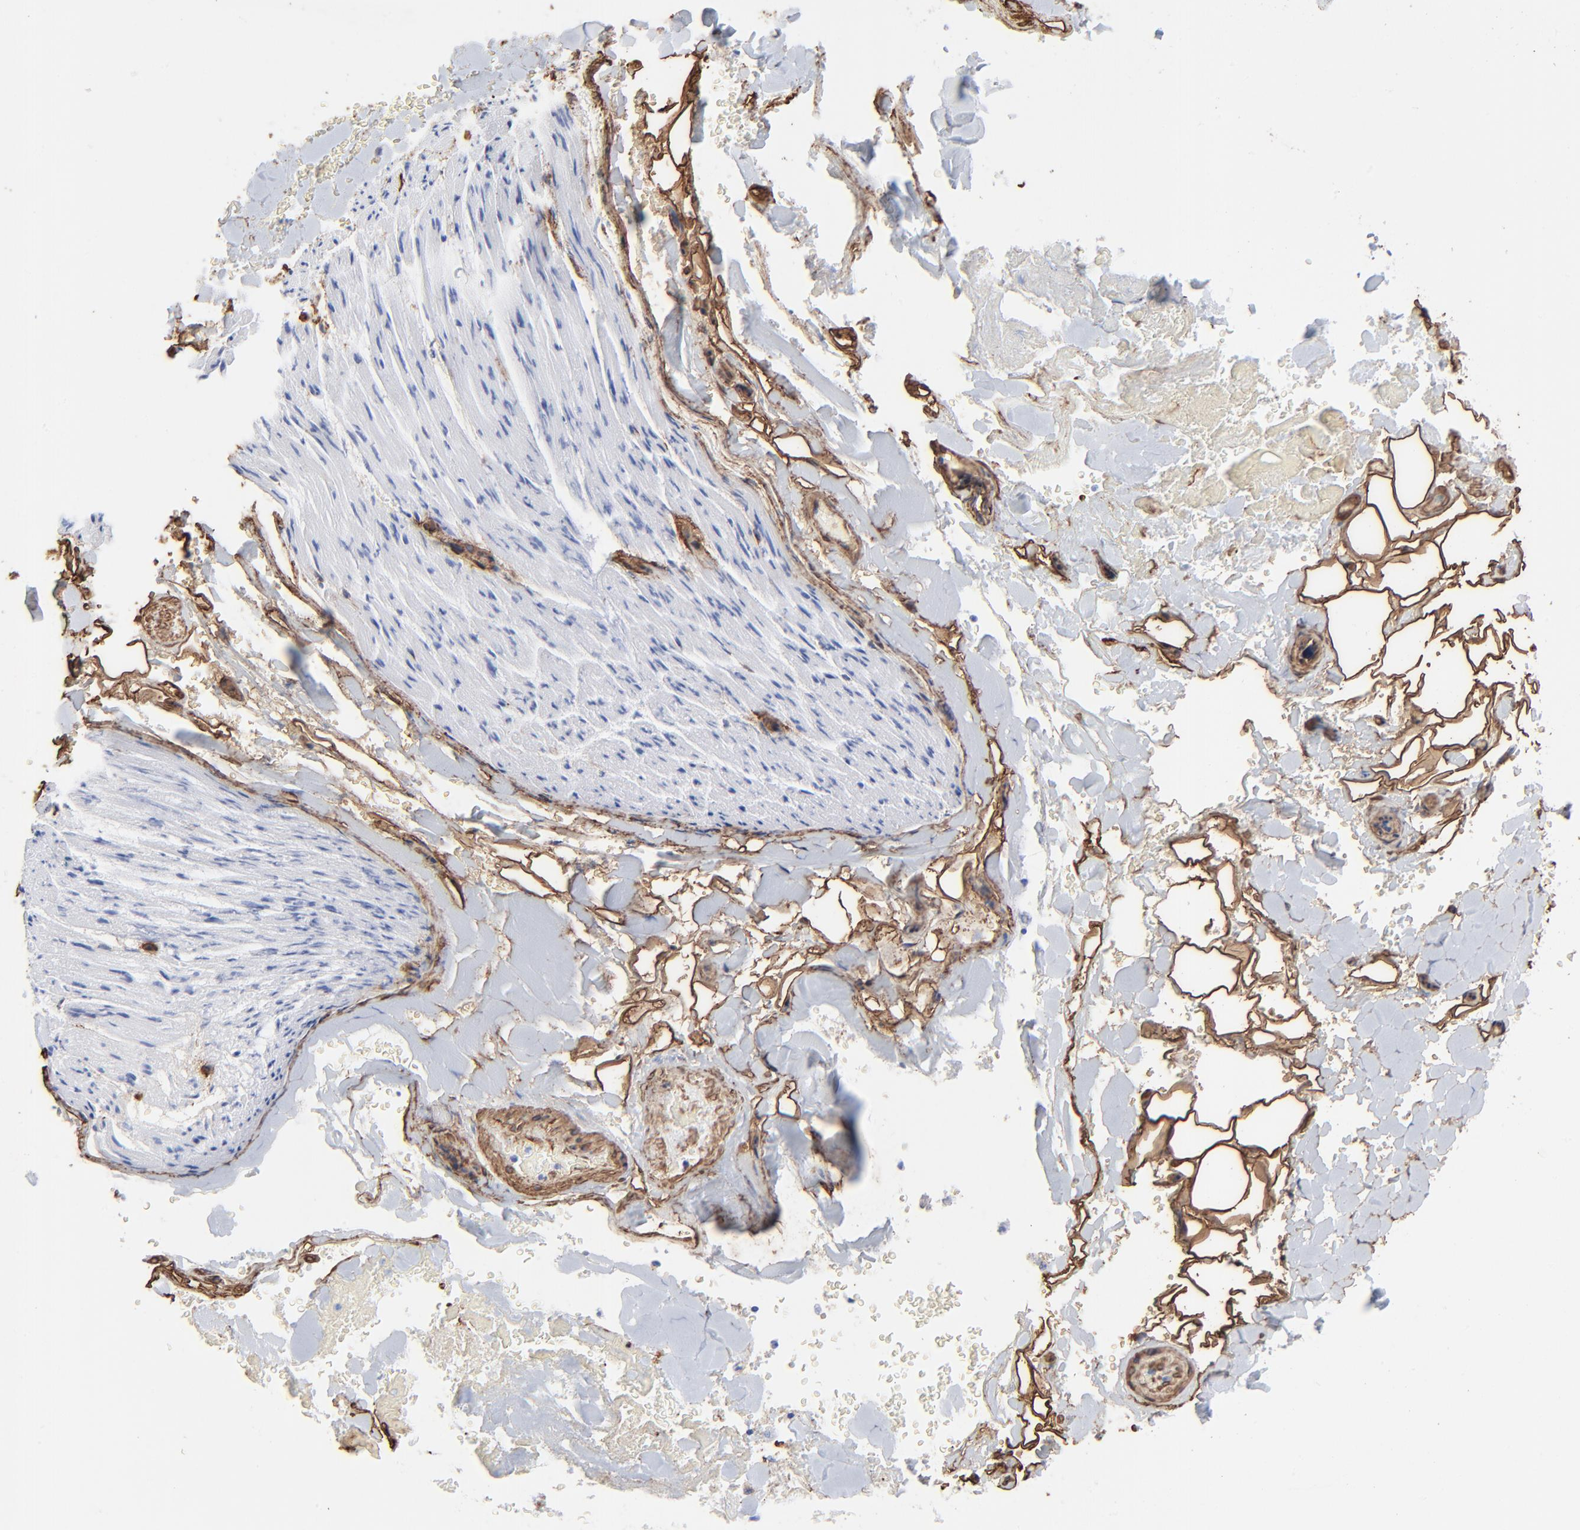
{"staining": {"intensity": "strong", "quantity": ">75%", "location": "cytoplasmic/membranous"}, "tissue": "adipose tissue", "cell_type": "Adipocytes", "image_type": "normal", "snomed": [{"axis": "morphology", "description": "Normal tissue, NOS"}, {"axis": "morphology", "description": "Cholangiocarcinoma"}, {"axis": "topography", "description": "Liver"}, {"axis": "topography", "description": "Peripheral nerve tissue"}], "caption": "Immunohistochemistry (IHC) (DAB (3,3'-diaminobenzidine)) staining of unremarkable adipose tissue shows strong cytoplasmic/membranous protein positivity in about >75% of adipocytes.", "gene": "CAV1", "patient": {"sex": "male", "age": 50}}